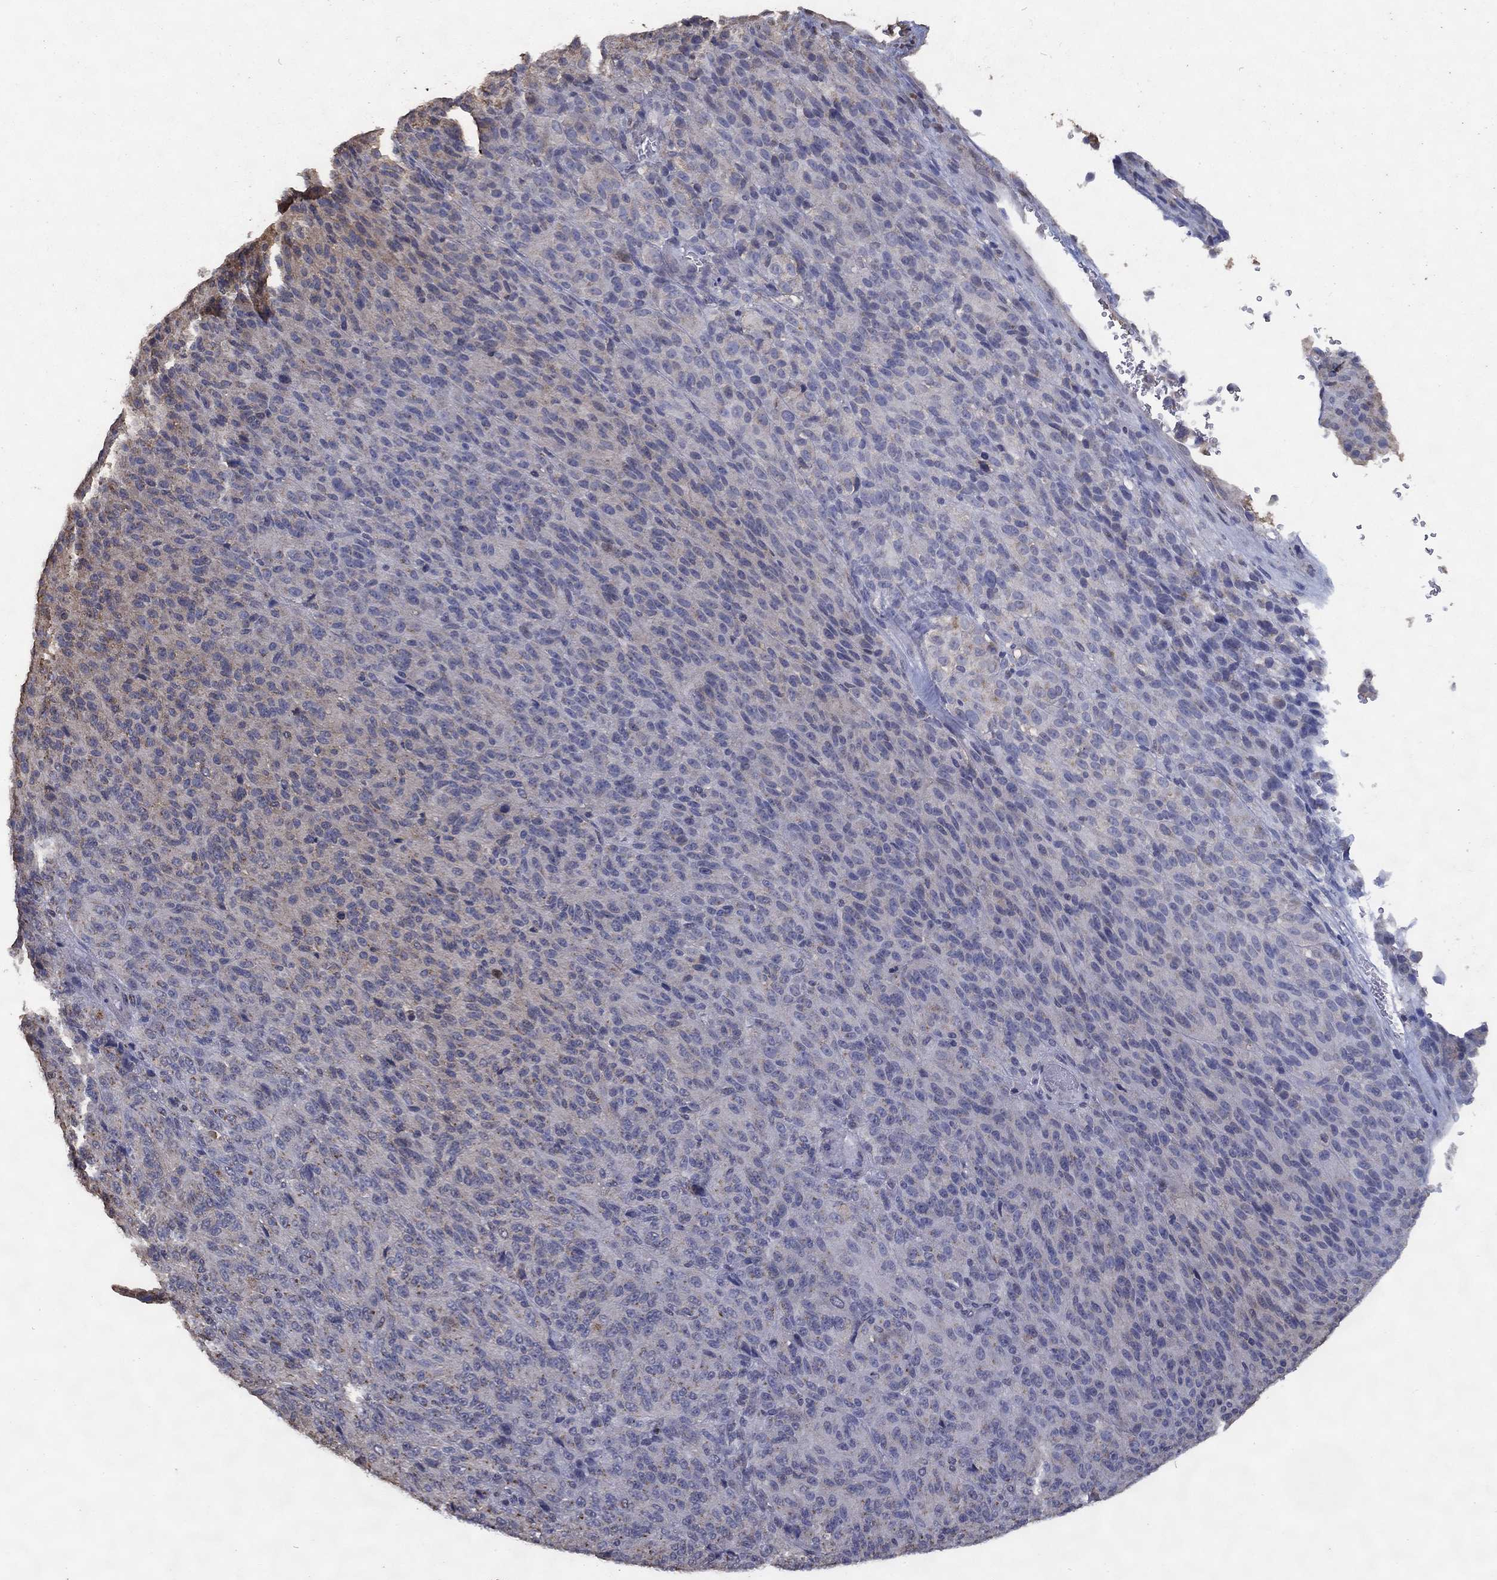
{"staining": {"intensity": "weak", "quantity": "<25%", "location": "cytoplasmic/membranous"}, "tissue": "melanoma", "cell_type": "Tumor cells", "image_type": "cancer", "snomed": [{"axis": "morphology", "description": "Malignant melanoma, Metastatic site"}, {"axis": "topography", "description": "Brain"}], "caption": "Immunohistochemistry of malignant melanoma (metastatic site) reveals no staining in tumor cells.", "gene": "GPR183", "patient": {"sex": "female", "age": 56}}